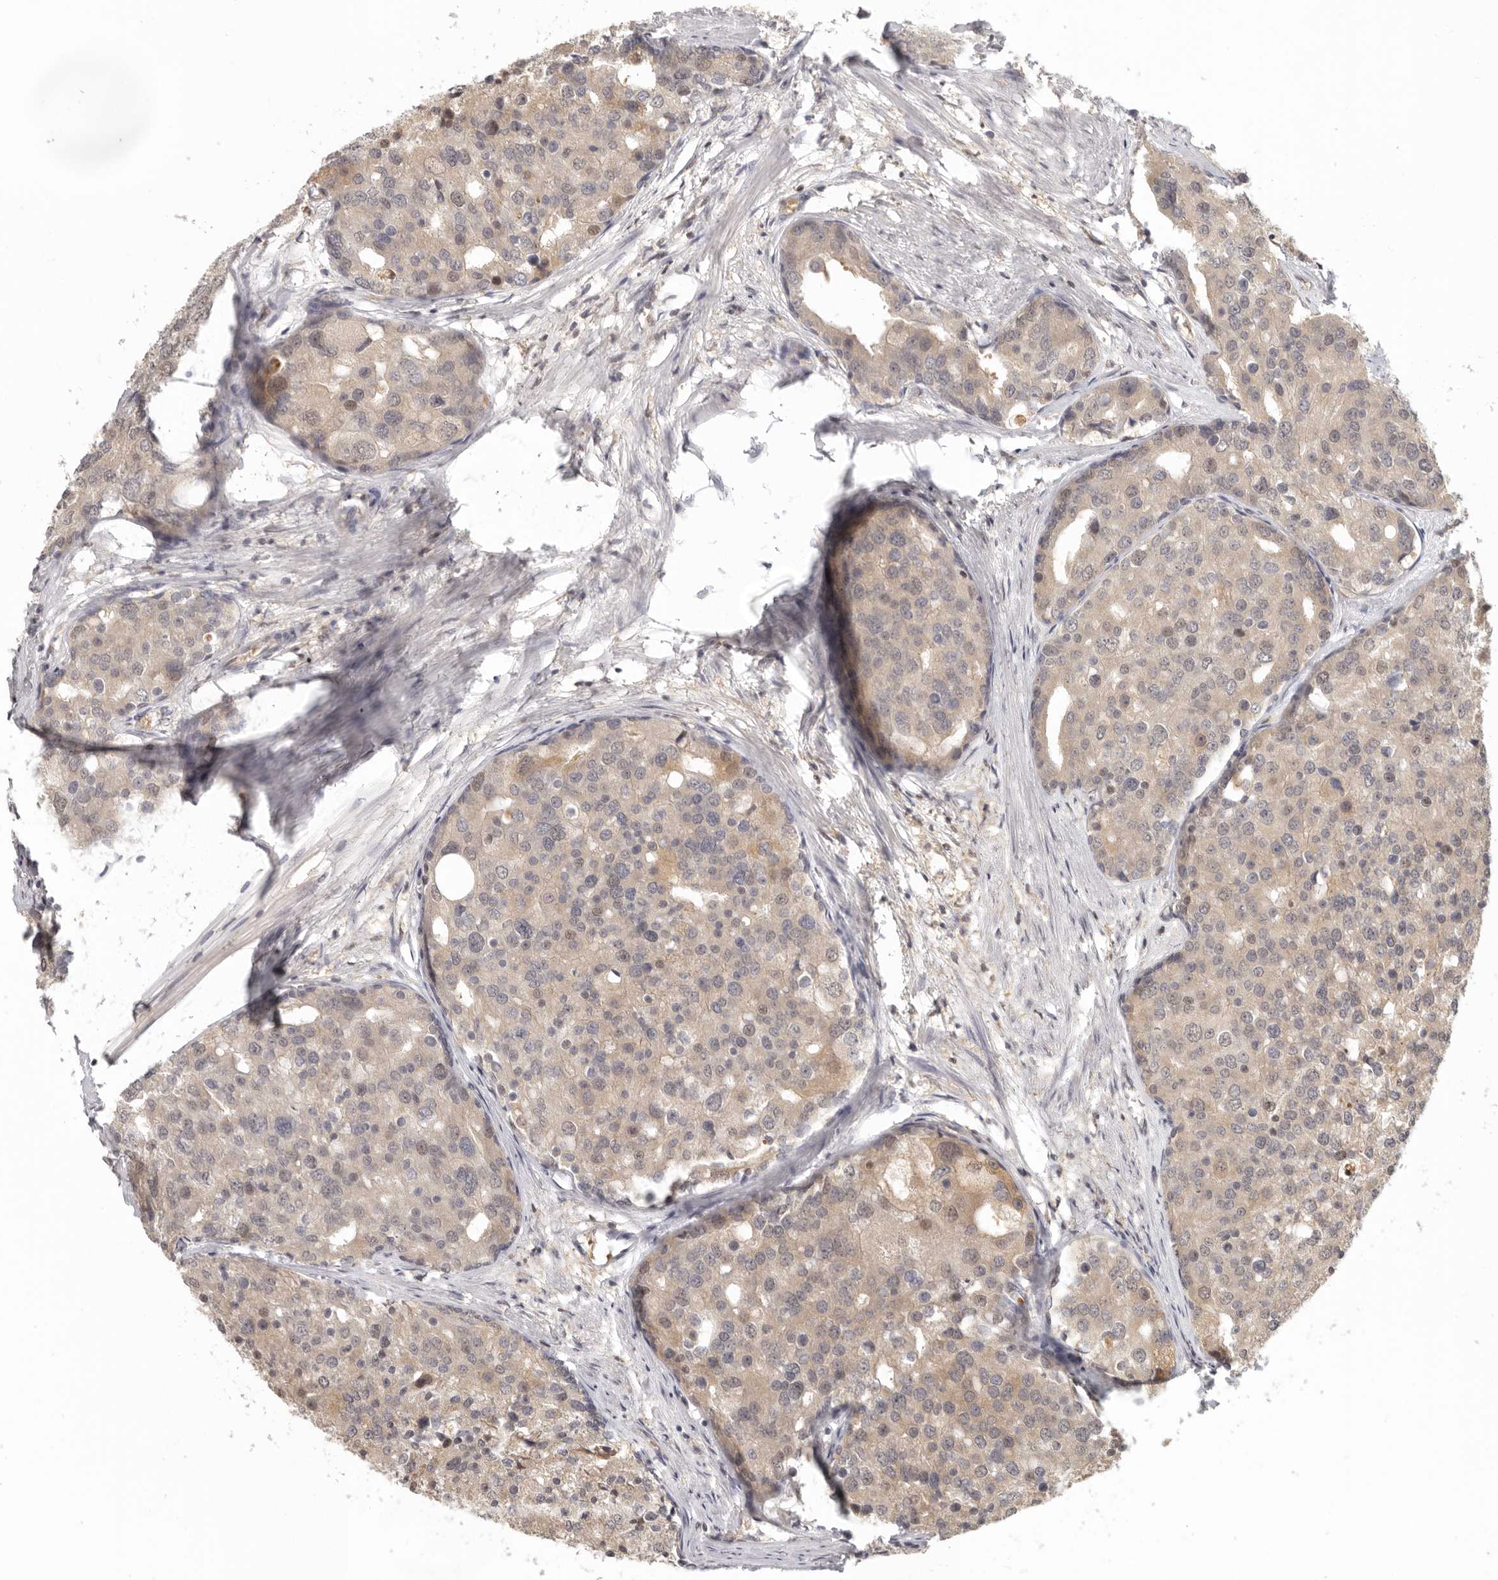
{"staining": {"intensity": "weak", "quantity": "25%-75%", "location": "cytoplasmic/membranous"}, "tissue": "prostate cancer", "cell_type": "Tumor cells", "image_type": "cancer", "snomed": [{"axis": "morphology", "description": "Adenocarcinoma, High grade"}, {"axis": "topography", "description": "Prostate"}], "caption": "Adenocarcinoma (high-grade) (prostate) was stained to show a protein in brown. There is low levels of weak cytoplasmic/membranous staining in approximately 25%-75% of tumor cells. The protein is stained brown, and the nuclei are stained in blue (DAB IHC with brightfield microscopy, high magnification).", "gene": "PSMA5", "patient": {"sex": "male", "age": 50}}